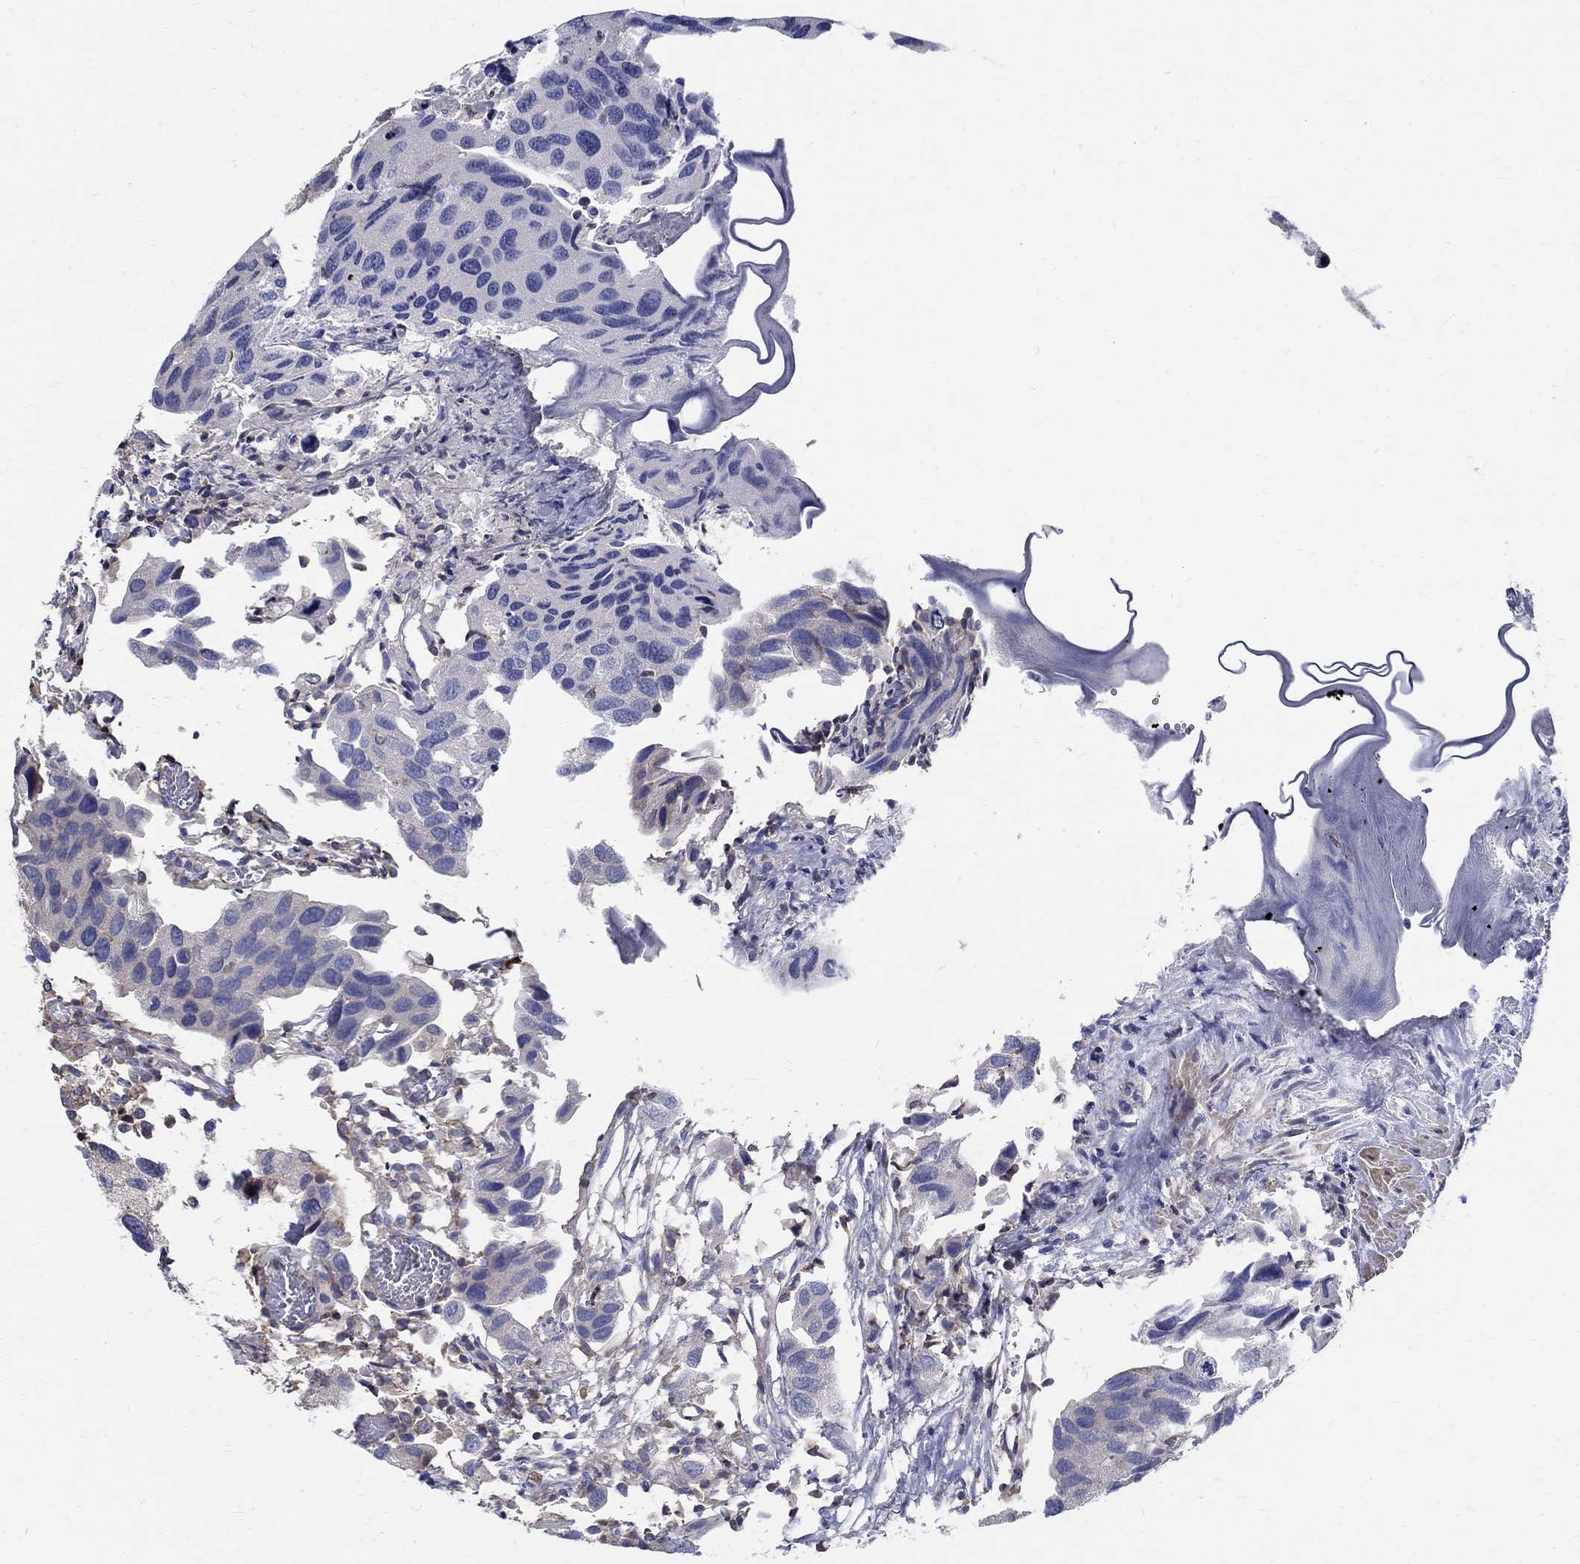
{"staining": {"intensity": "negative", "quantity": "none", "location": "none"}, "tissue": "urothelial cancer", "cell_type": "Tumor cells", "image_type": "cancer", "snomed": [{"axis": "morphology", "description": "Urothelial carcinoma, High grade"}, {"axis": "topography", "description": "Urinary bladder"}], "caption": "This is an immunohistochemistry (IHC) histopathology image of high-grade urothelial carcinoma. There is no positivity in tumor cells.", "gene": "AGAP2", "patient": {"sex": "male", "age": 79}}